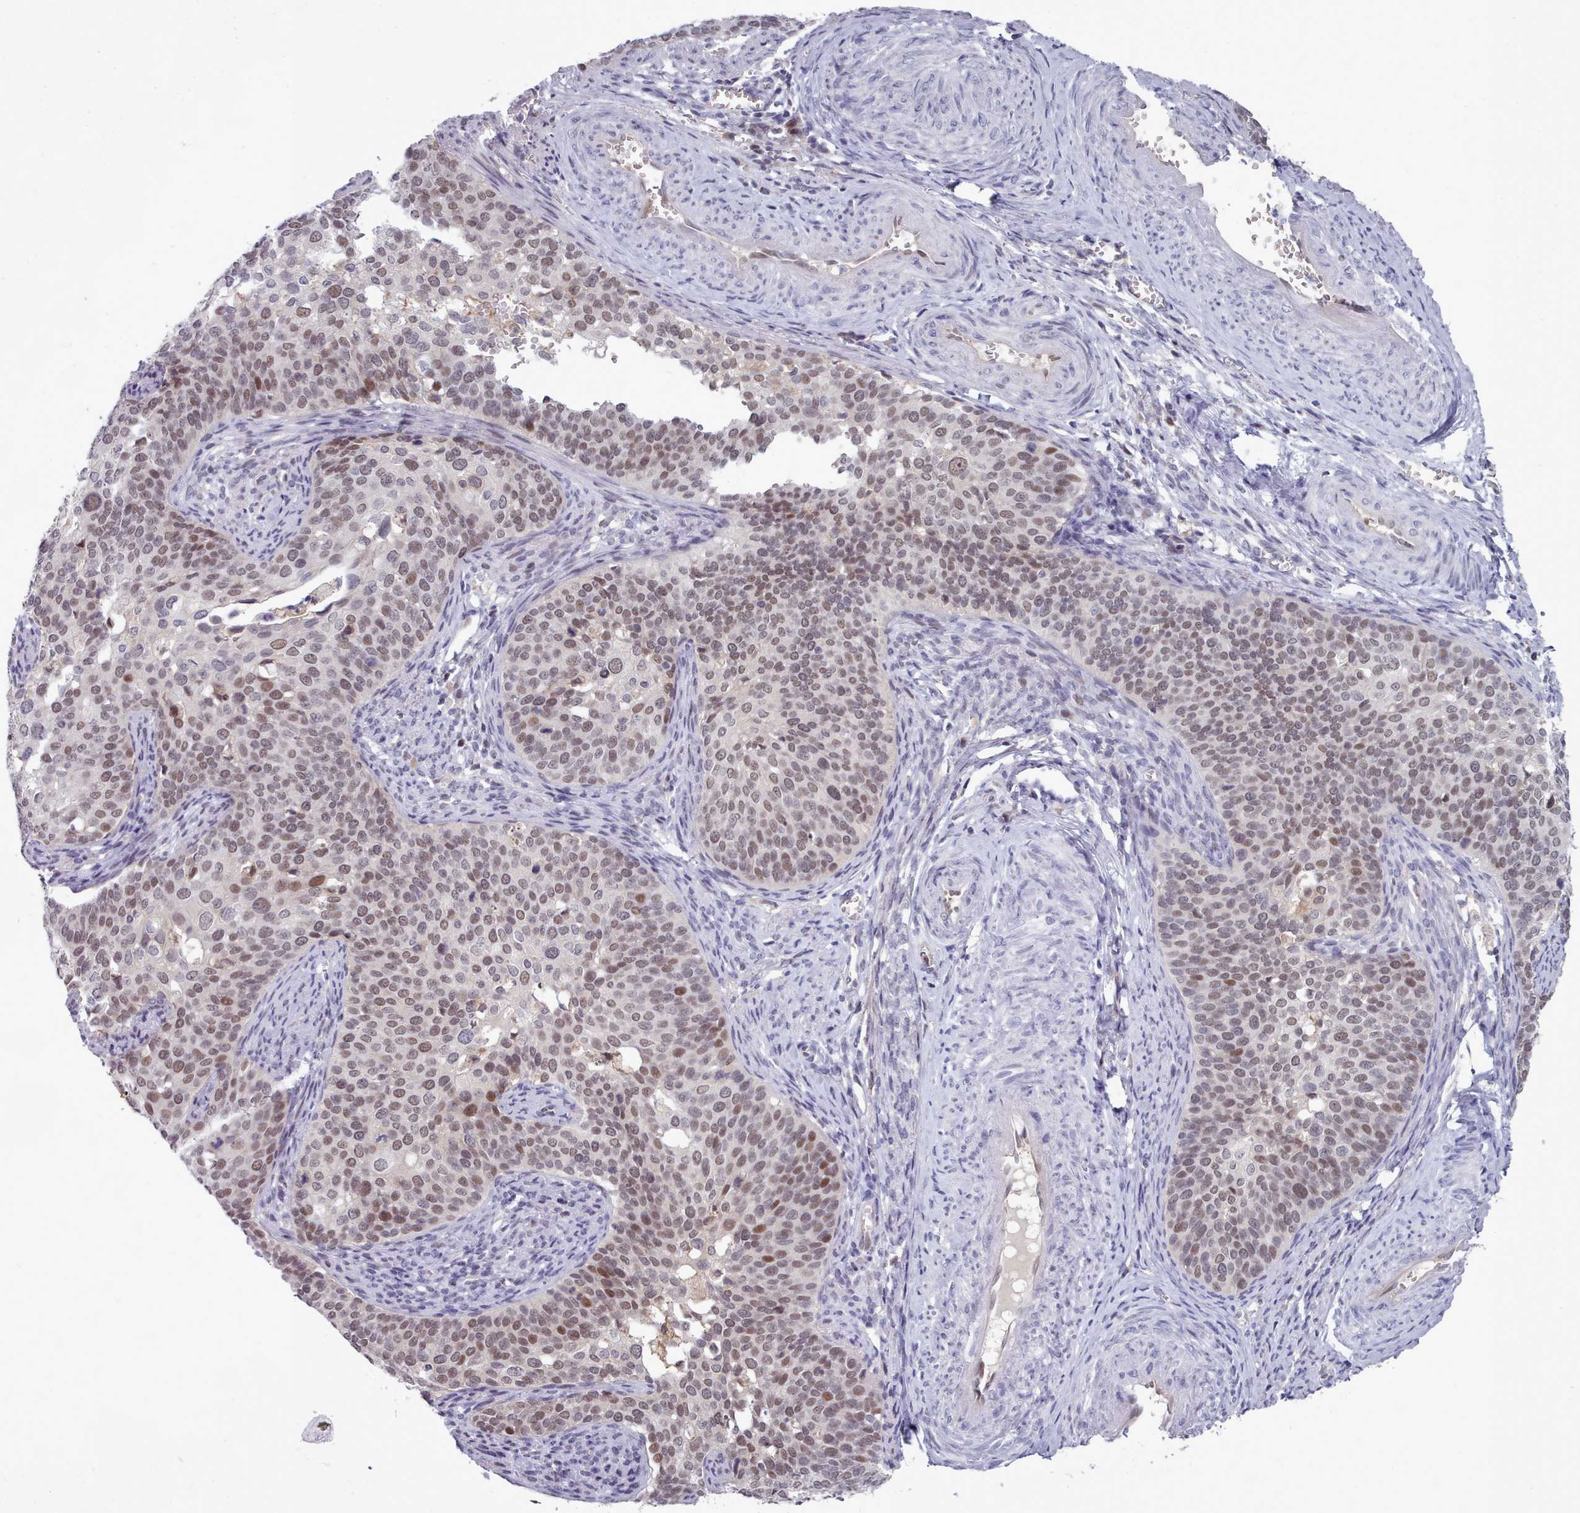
{"staining": {"intensity": "weak", "quantity": "25%-75%", "location": "nuclear"}, "tissue": "cervical cancer", "cell_type": "Tumor cells", "image_type": "cancer", "snomed": [{"axis": "morphology", "description": "Squamous cell carcinoma, NOS"}, {"axis": "topography", "description": "Cervix"}], "caption": "DAB immunohistochemical staining of human squamous cell carcinoma (cervical) demonstrates weak nuclear protein positivity in approximately 25%-75% of tumor cells.", "gene": "GINS1", "patient": {"sex": "female", "age": 44}}